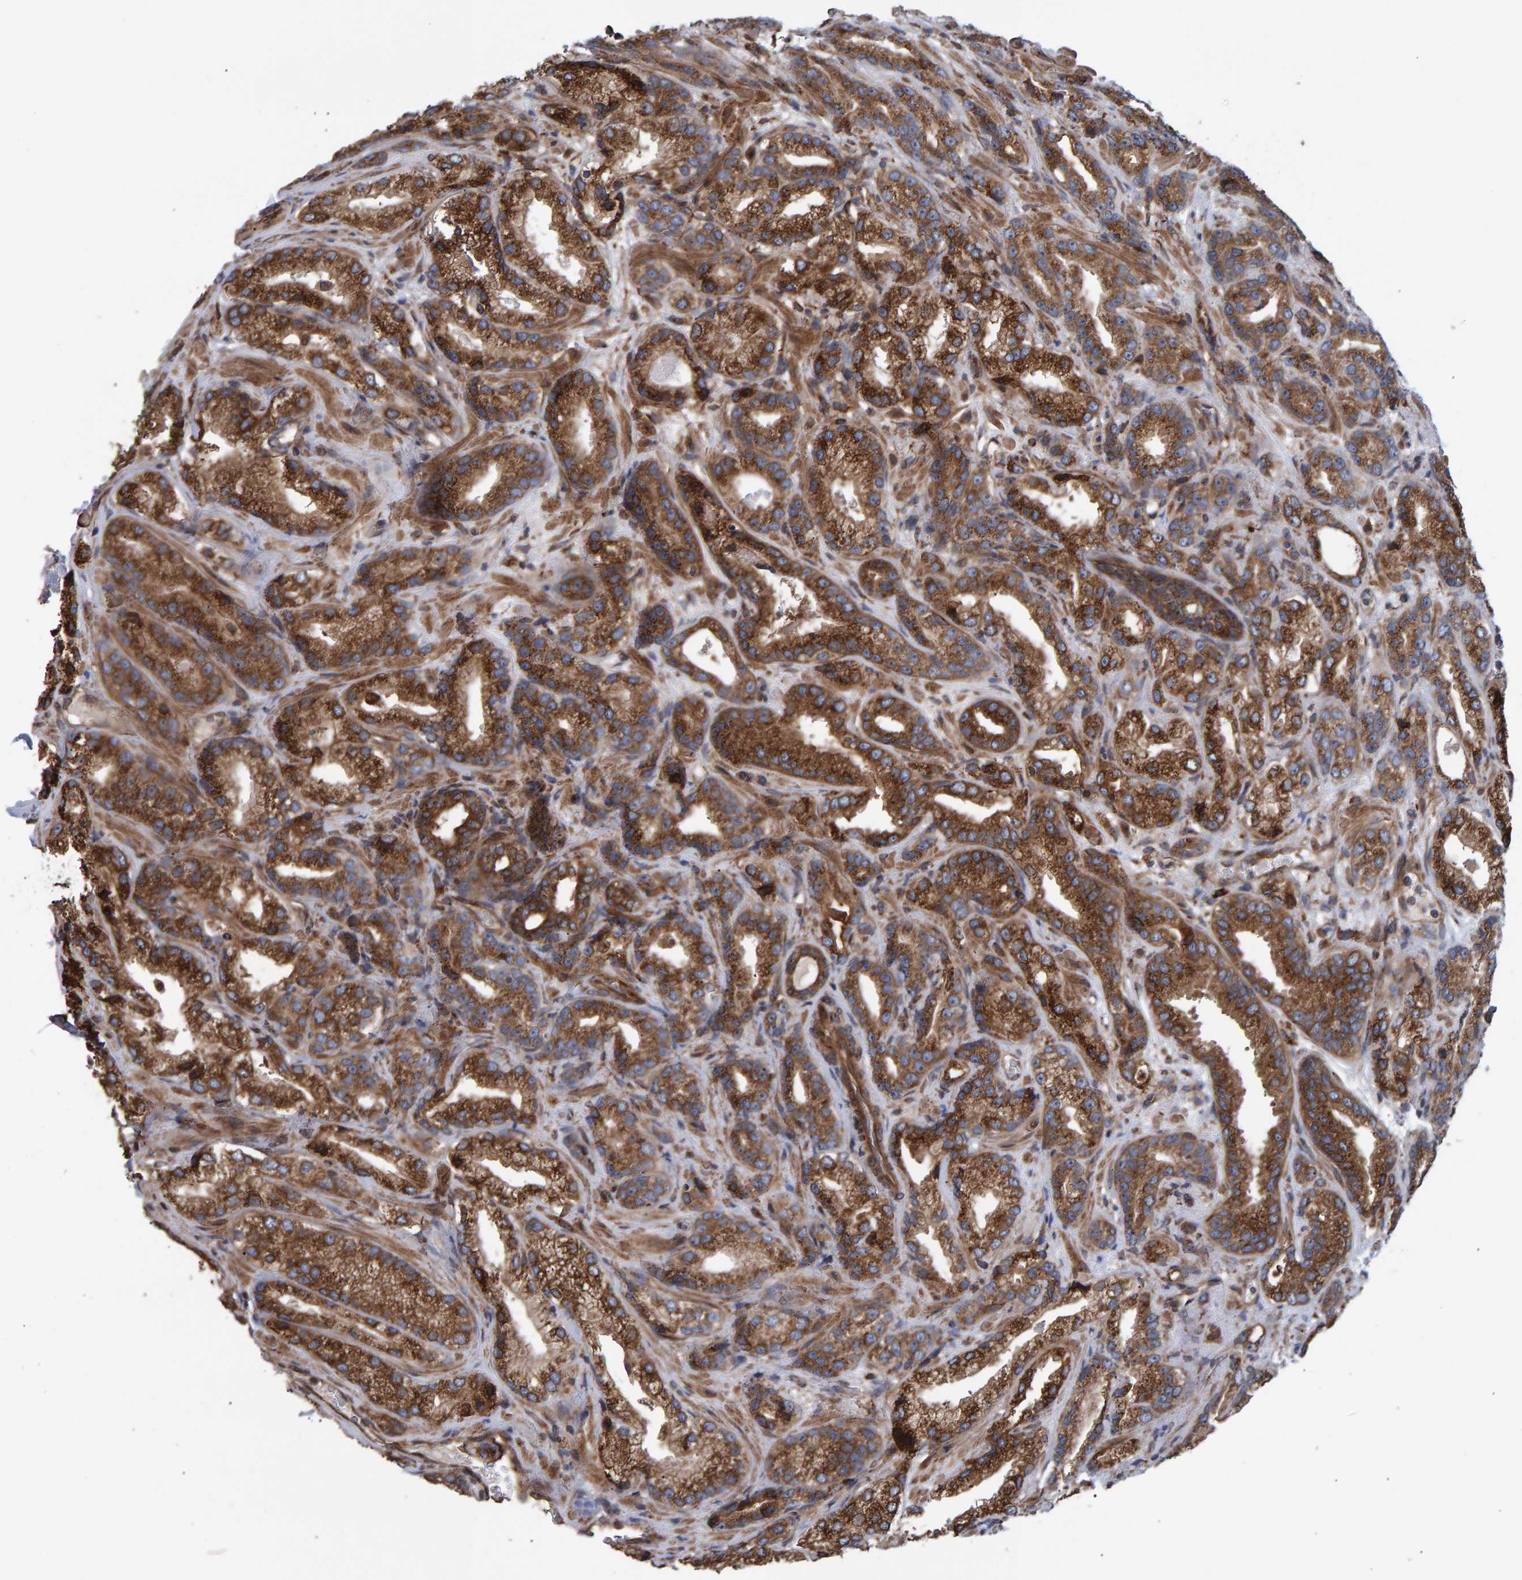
{"staining": {"intensity": "strong", "quantity": ">75%", "location": "cytoplasmic/membranous"}, "tissue": "prostate cancer", "cell_type": "Tumor cells", "image_type": "cancer", "snomed": [{"axis": "morphology", "description": "Adenocarcinoma, High grade"}, {"axis": "topography", "description": "Prostate"}], "caption": "Human prostate cancer stained with a protein marker demonstrates strong staining in tumor cells.", "gene": "FAM117A", "patient": {"sex": "male", "age": 63}}